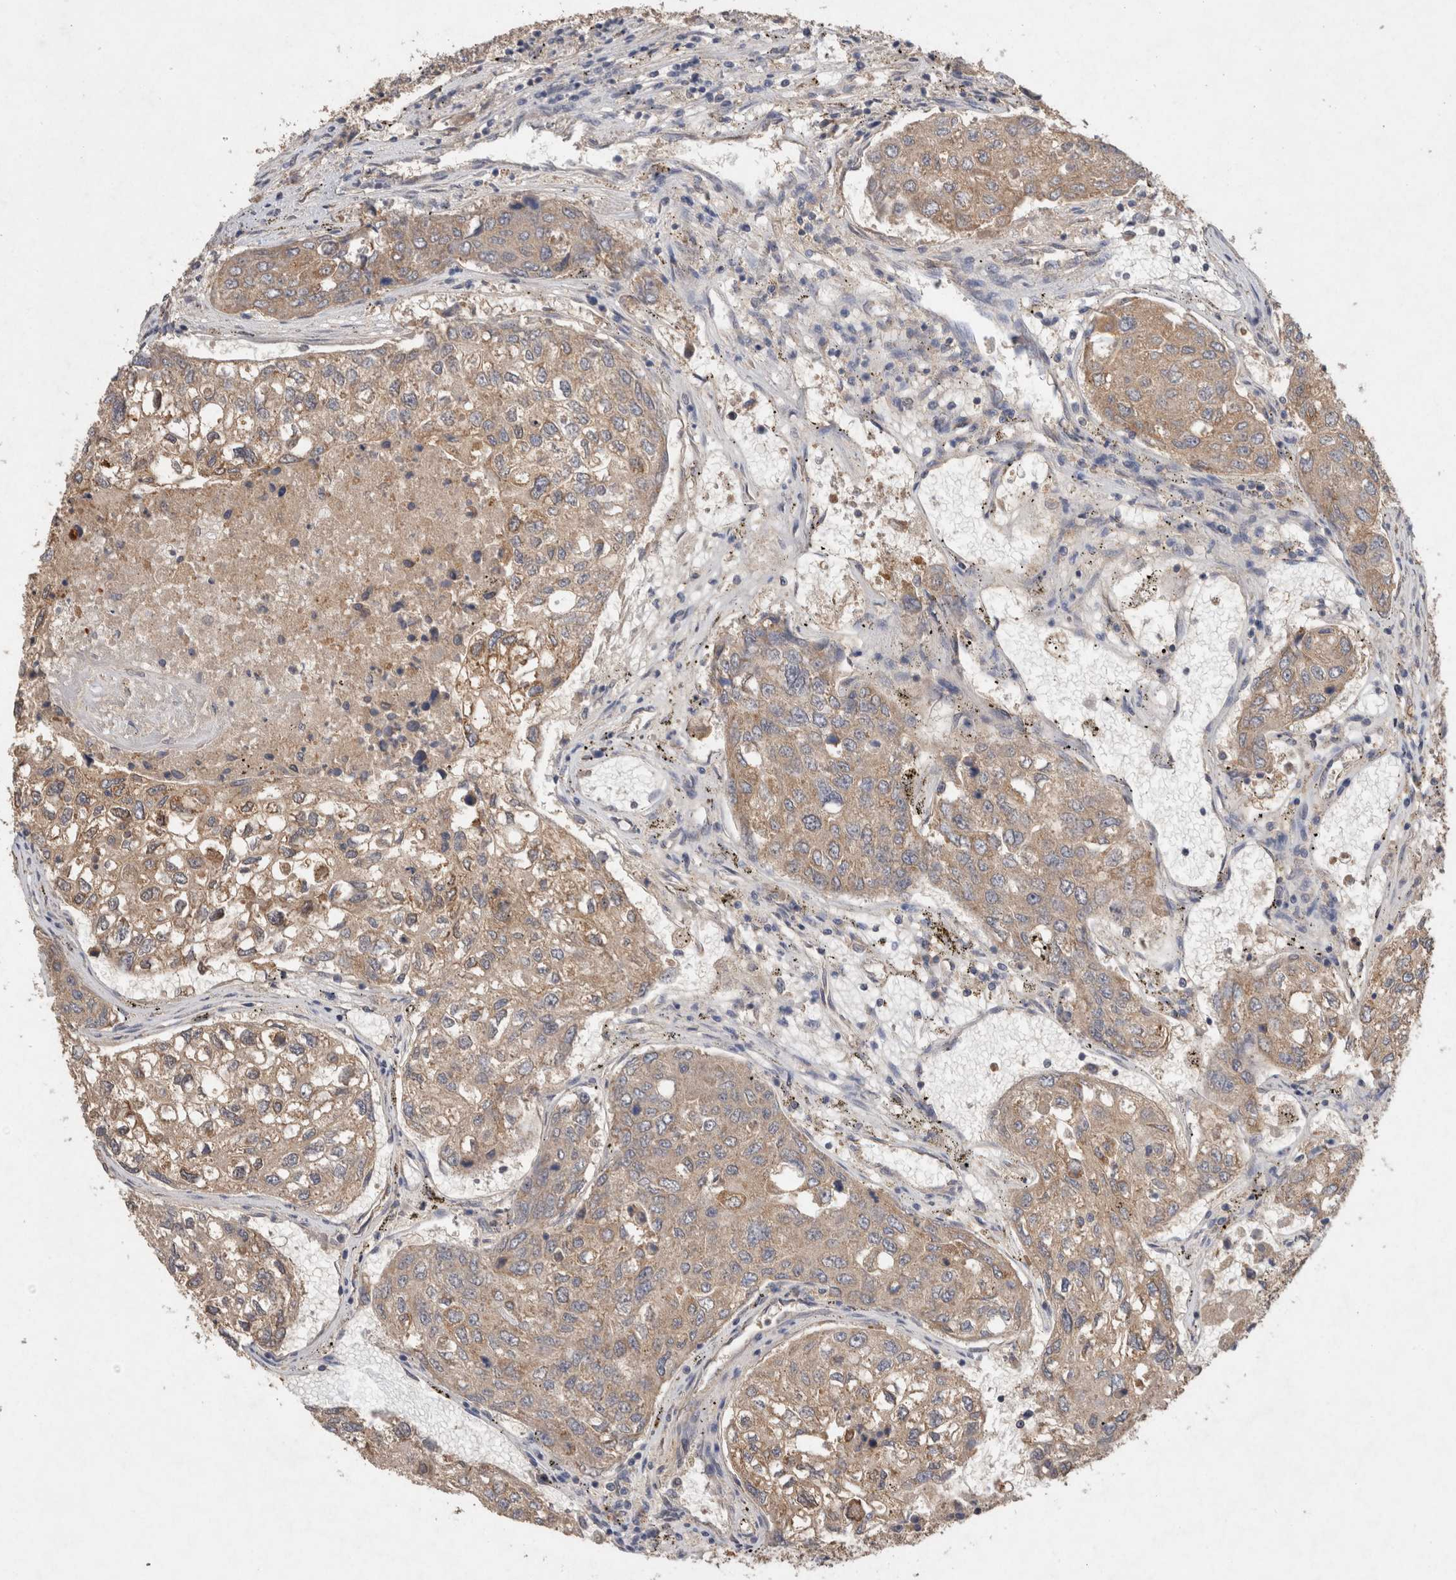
{"staining": {"intensity": "moderate", "quantity": ">75%", "location": "cytoplasmic/membranous"}, "tissue": "urothelial cancer", "cell_type": "Tumor cells", "image_type": "cancer", "snomed": [{"axis": "morphology", "description": "Urothelial carcinoma, High grade"}, {"axis": "topography", "description": "Lymph node"}, {"axis": "topography", "description": "Urinary bladder"}], "caption": "Protein staining by IHC demonstrates moderate cytoplasmic/membranous expression in approximately >75% of tumor cells in urothelial carcinoma (high-grade).", "gene": "RAB14", "patient": {"sex": "male", "age": 51}}